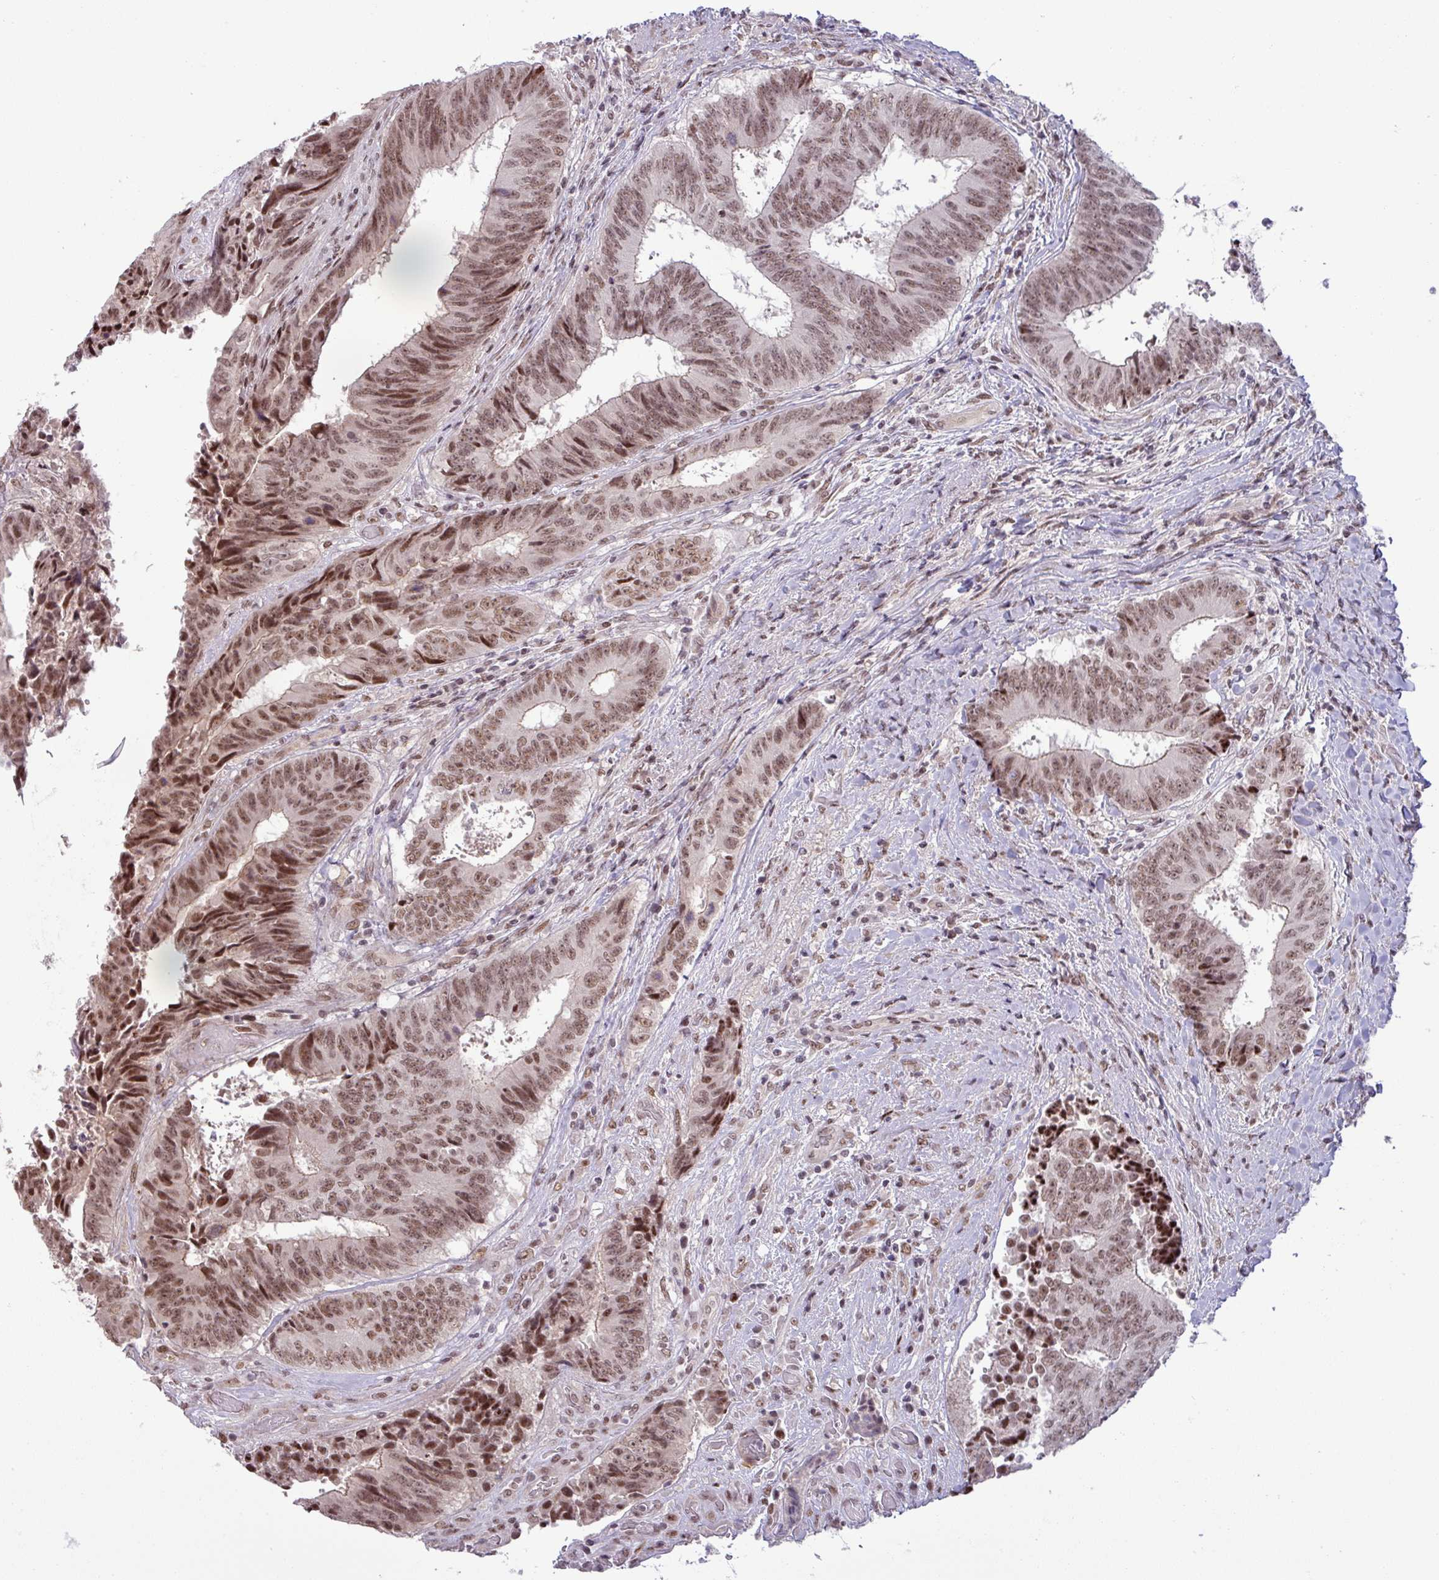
{"staining": {"intensity": "moderate", "quantity": ">75%", "location": "nuclear"}, "tissue": "colorectal cancer", "cell_type": "Tumor cells", "image_type": "cancer", "snomed": [{"axis": "morphology", "description": "Adenocarcinoma, NOS"}, {"axis": "topography", "description": "Rectum"}], "caption": "A high-resolution image shows IHC staining of adenocarcinoma (colorectal), which exhibits moderate nuclear positivity in about >75% of tumor cells.", "gene": "PTPN20", "patient": {"sex": "male", "age": 72}}